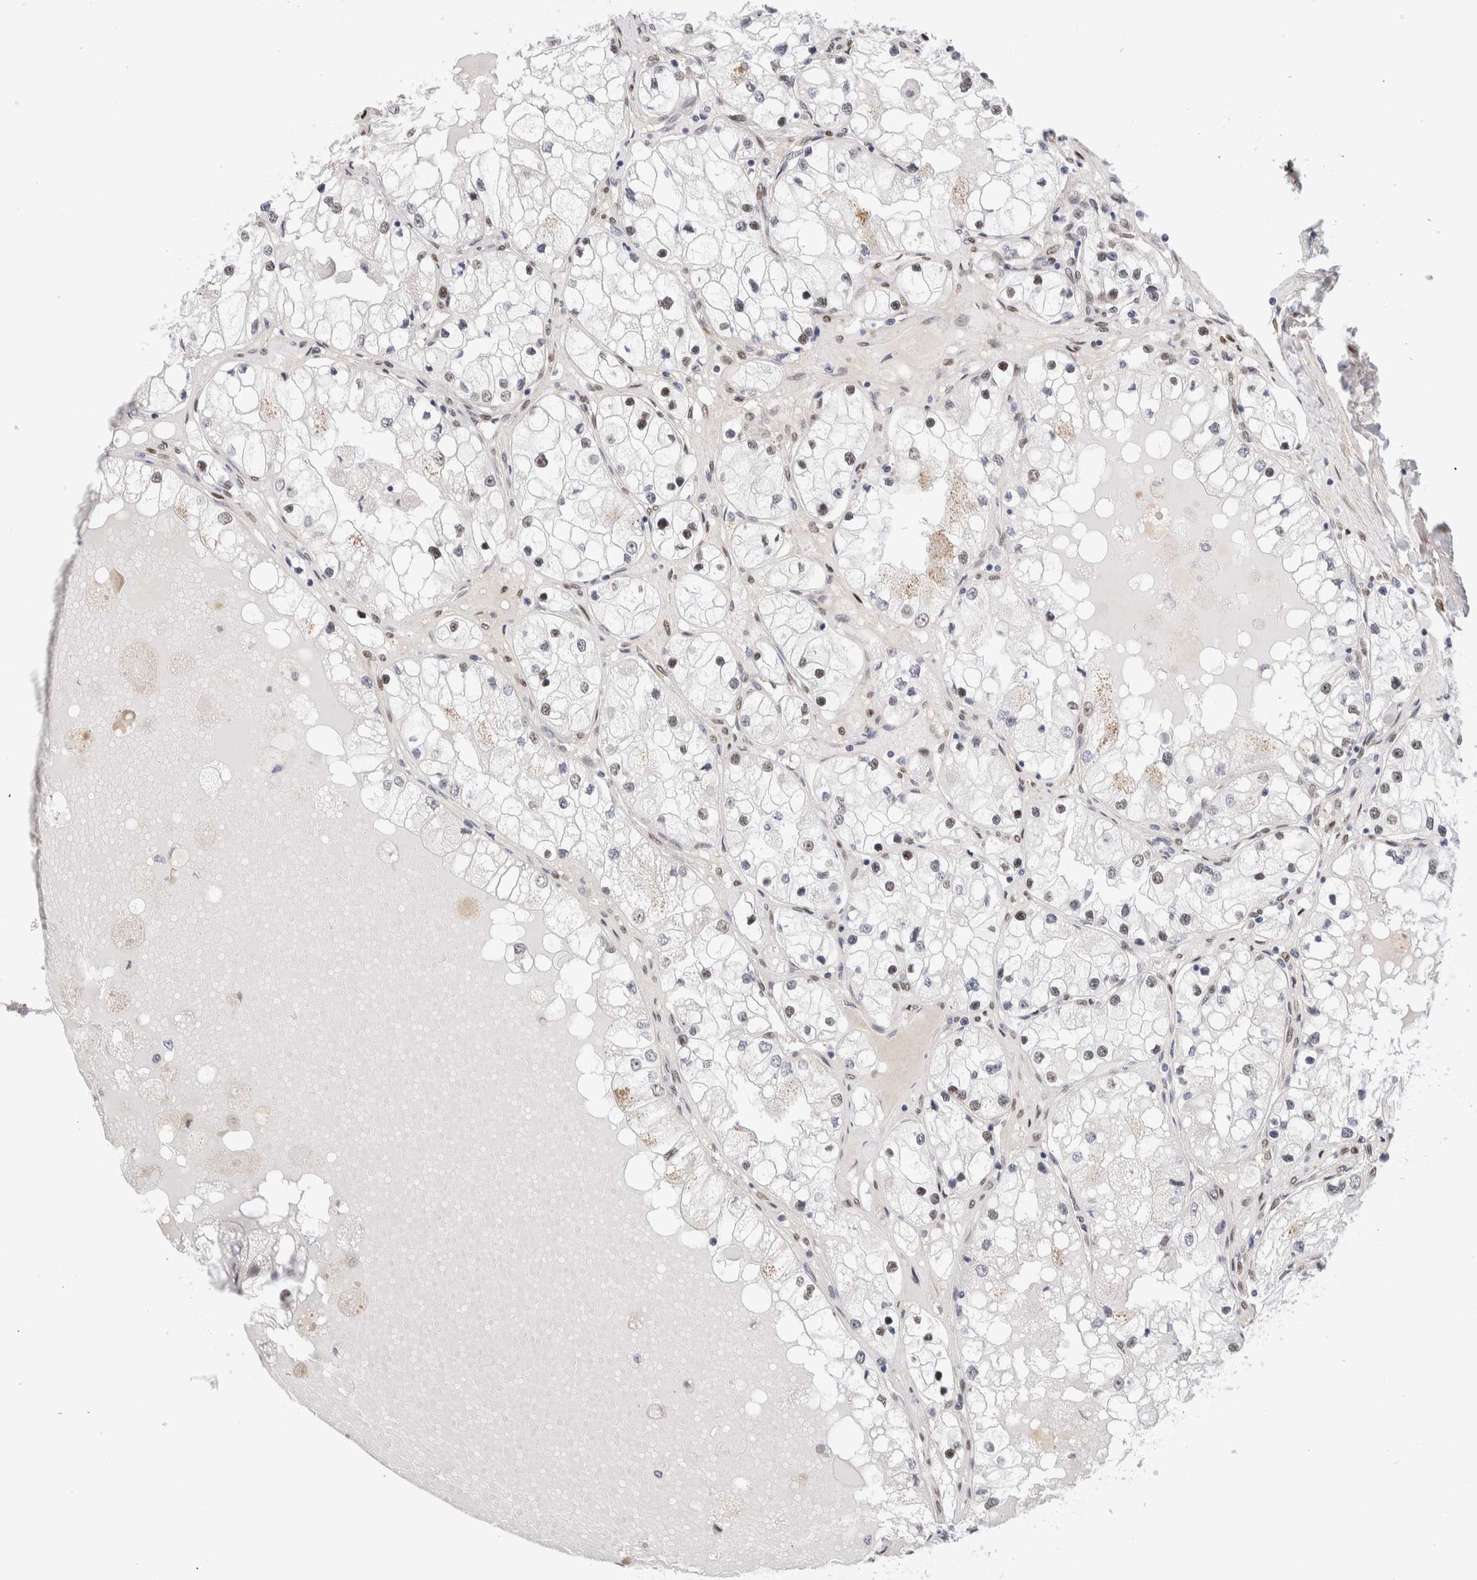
{"staining": {"intensity": "negative", "quantity": "none", "location": "none"}, "tissue": "renal cancer", "cell_type": "Tumor cells", "image_type": "cancer", "snomed": [{"axis": "morphology", "description": "Adenocarcinoma, NOS"}, {"axis": "topography", "description": "Kidney"}], "caption": "High power microscopy photomicrograph of an immunohistochemistry image of renal cancer, revealing no significant positivity in tumor cells.", "gene": "NSMAF", "patient": {"sex": "male", "age": 68}}